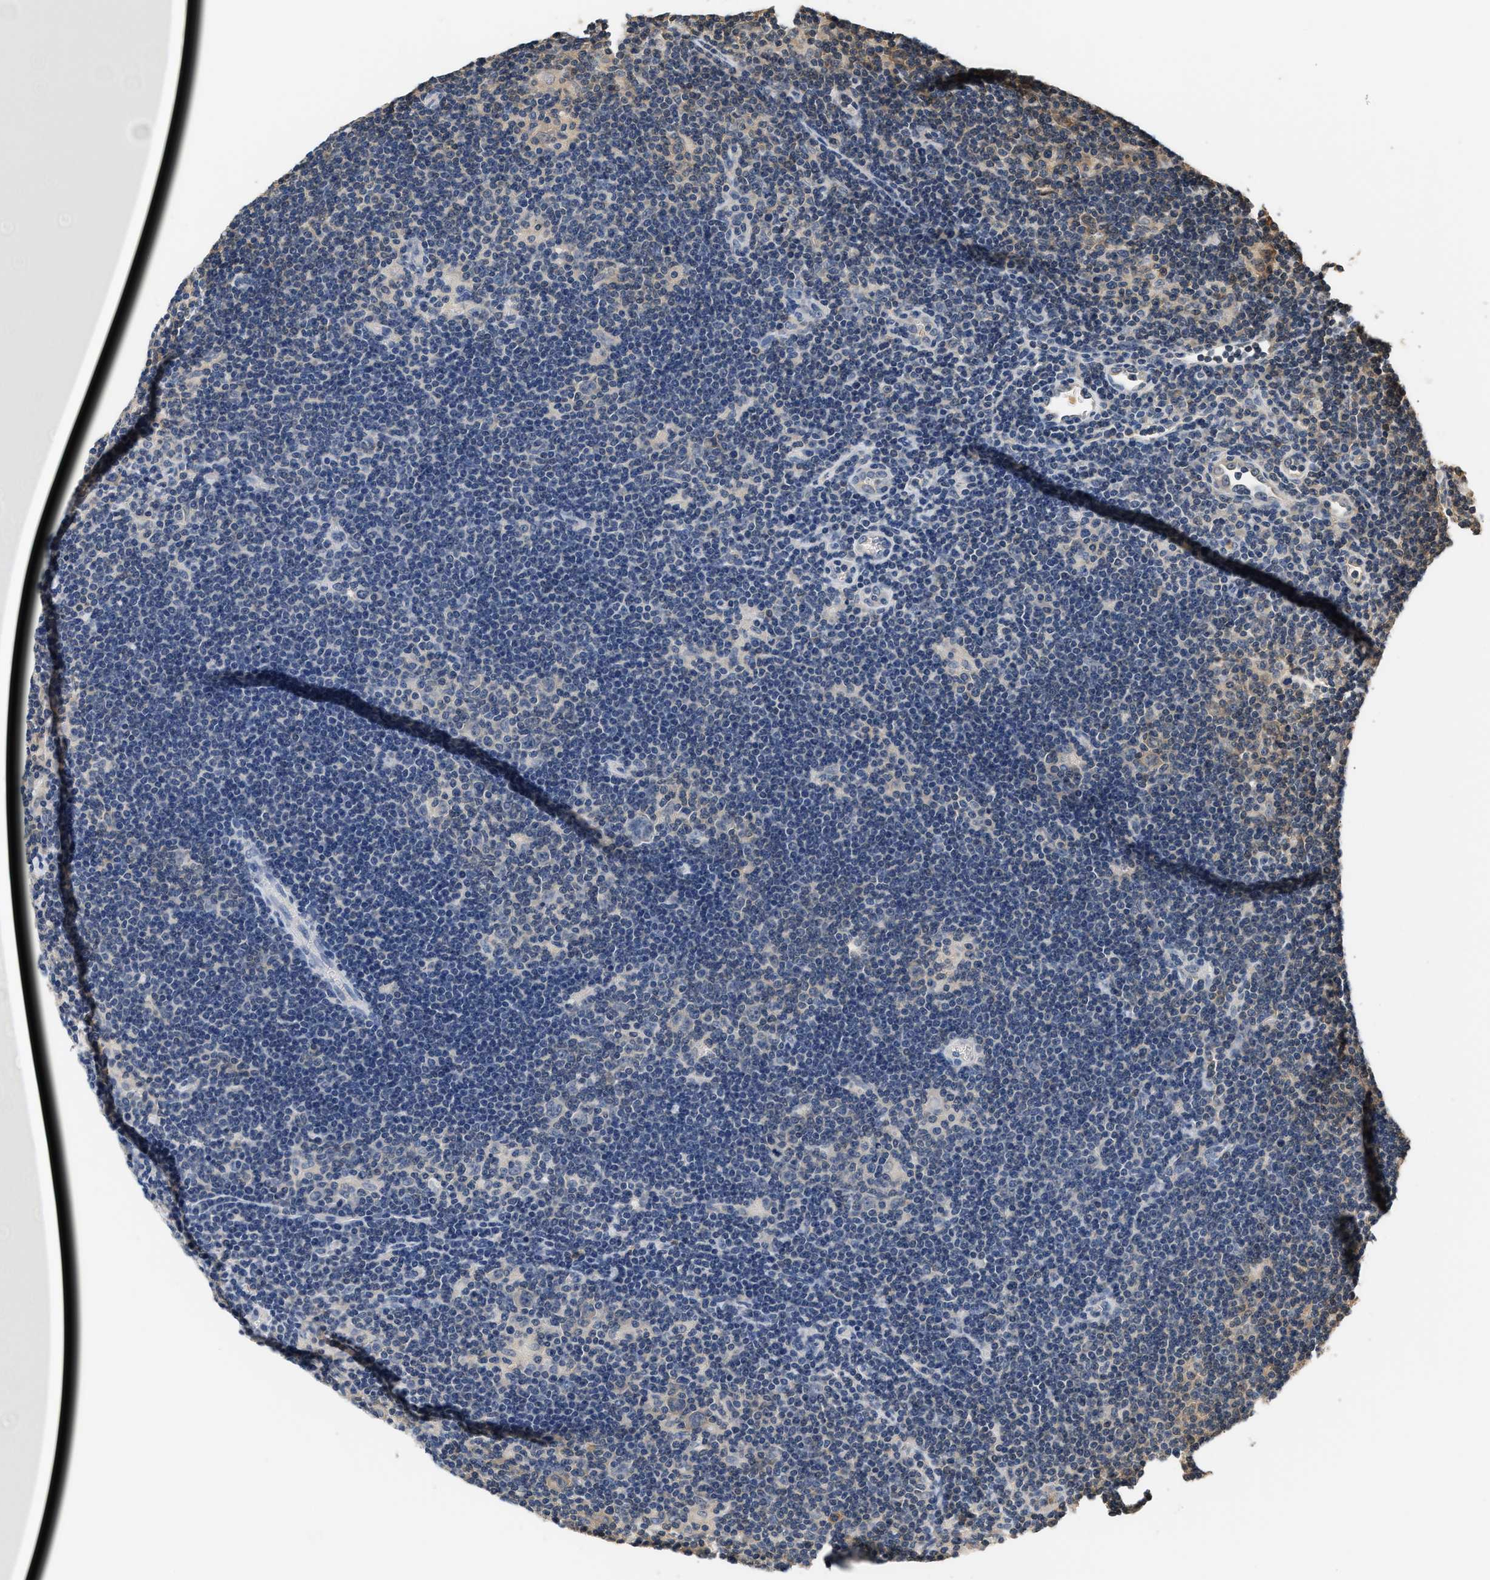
{"staining": {"intensity": "negative", "quantity": "none", "location": "none"}, "tissue": "lymphoma", "cell_type": "Tumor cells", "image_type": "cancer", "snomed": [{"axis": "morphology", "description": "Hodgkin's disease, NOS"}, {"axis": "topography", "description": "Lymph node"}], "caption": "Hodgkin's disease was stained to show a protein in brown. There is no significant positivity in tumor cells.", "gene": "GPI", "patient": {"sex": "female", "age": 57}}